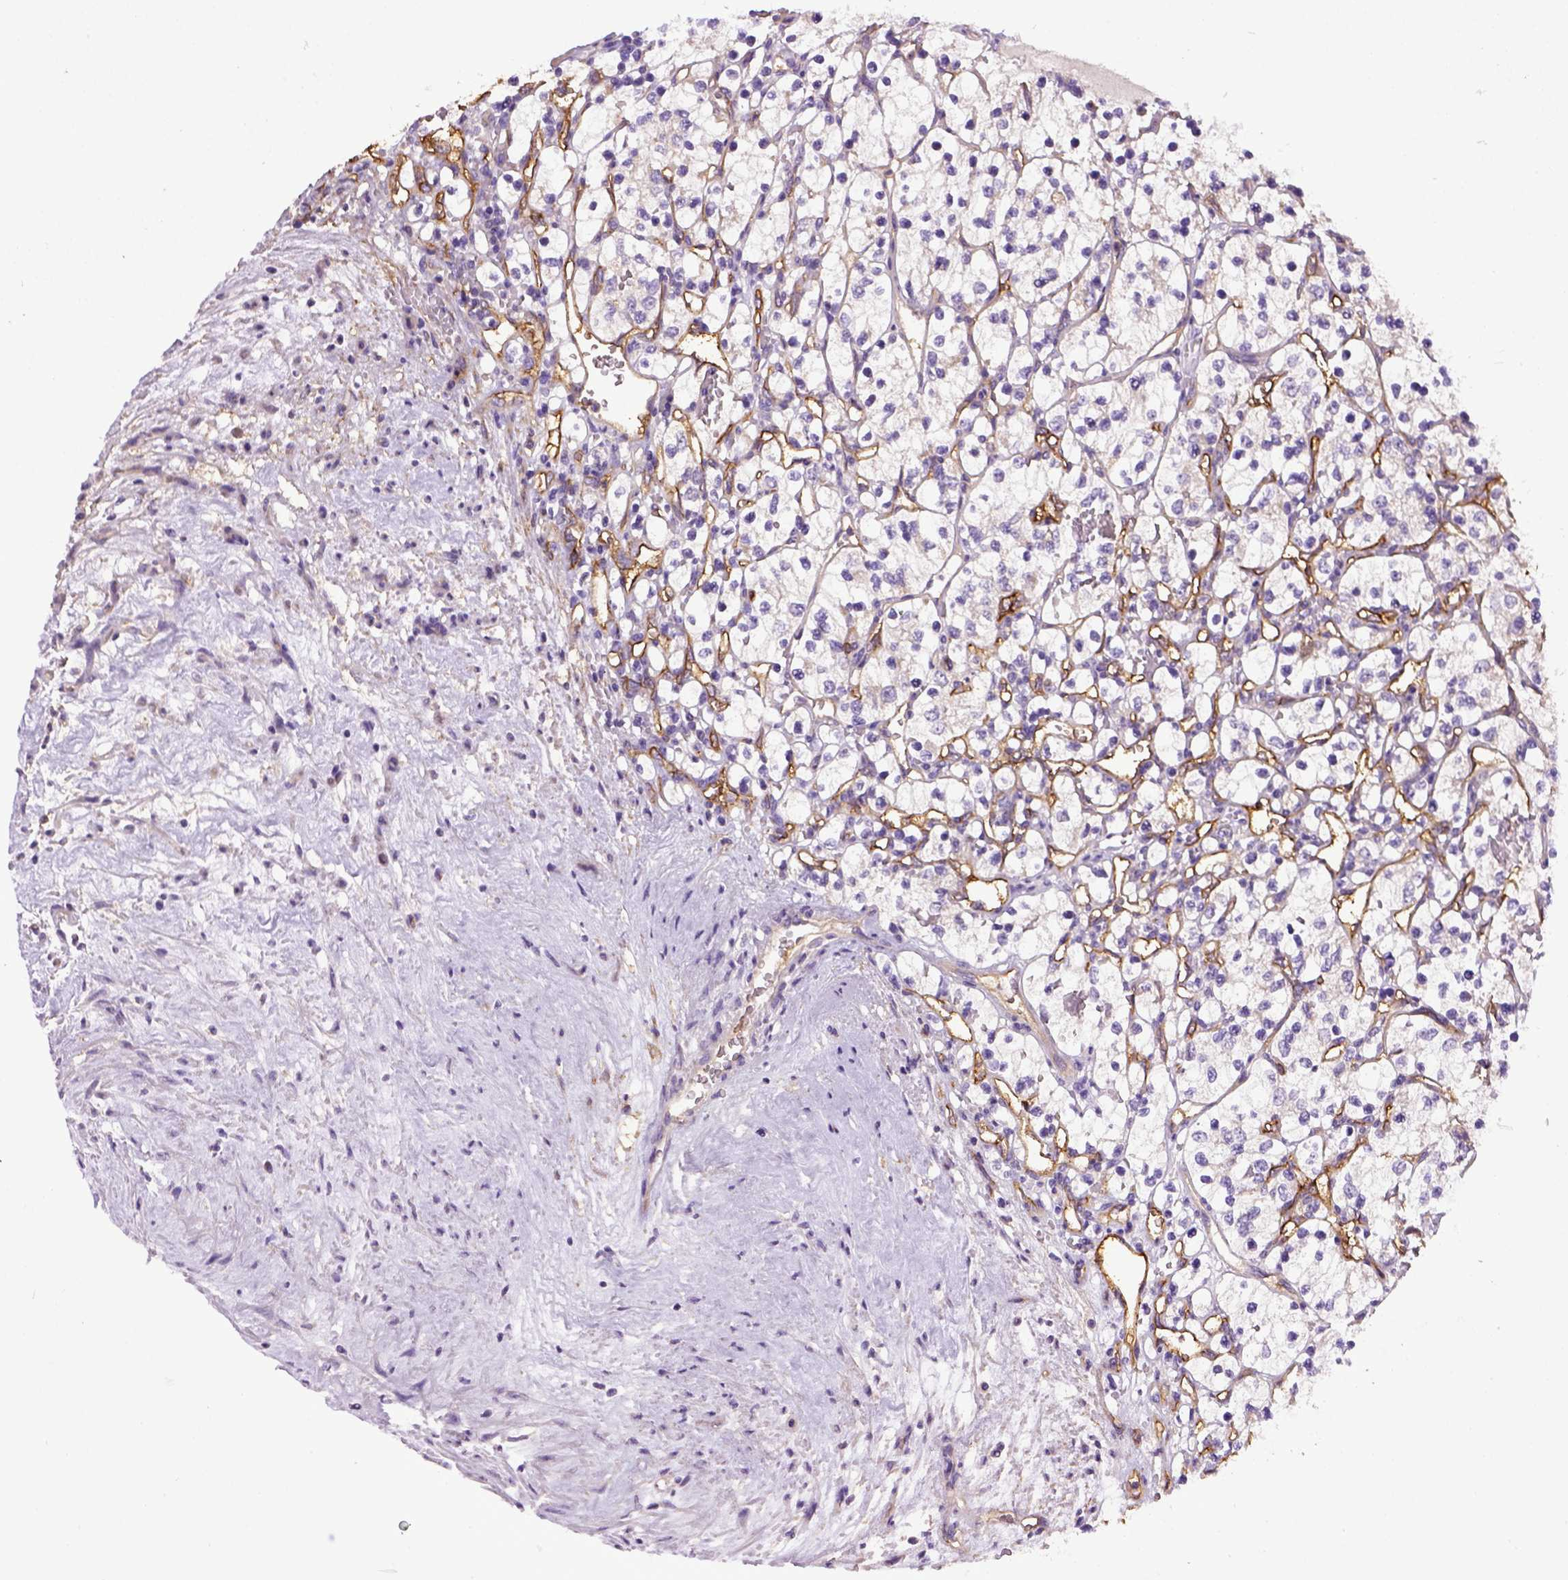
{"staining": {"intensity": "negative", "quantity": "none", "location": "none"}, "tissue": "renal cancer", "cell_type": "Tumor cells", "image_type": "cancer", "snomed": [{"axis": "morphology", "description": "Adenocarcinoma, NOS"}, {"axis": "topography", "description": "Kidney"}], "caption": "Human renal cancer stained for a protein using IHC demonstrates no expression in tumor cells.", "gene": "ENG", "patient": {"sex": "female", "age": 69}}